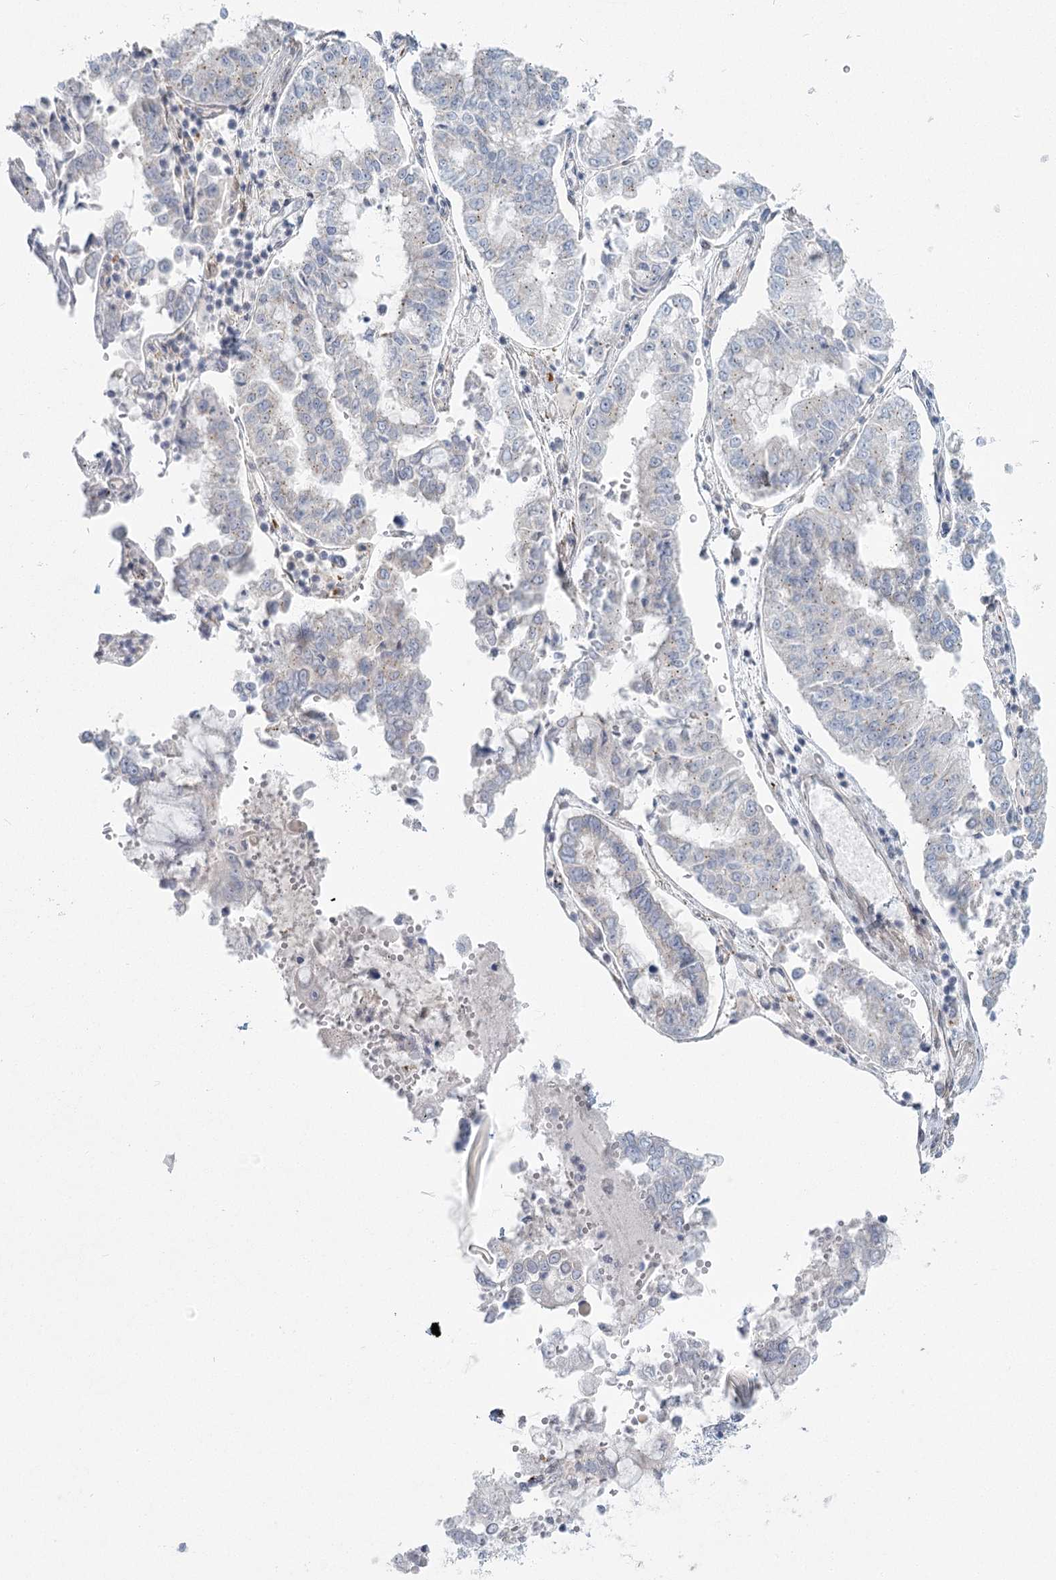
{"staining": {"intensity": "negative", "quantity": "none", "location": "none"}, "tissue": "stomach cancer", "cell_type": "Tumor cells", "image_type": "cancer", "snomed": [{"axis": "morphology", "description": "Adenocarcinoma, NOS"}, {"axis": "topography", "description": "Stomach"}], "caption": "This is a photomicrograph of immunohistochemistry (IHC) staining of stomach cancer, which shows no expression in tumor cells.", "gene": "USP11", "patient": {"sex": "male", "age": 76}}